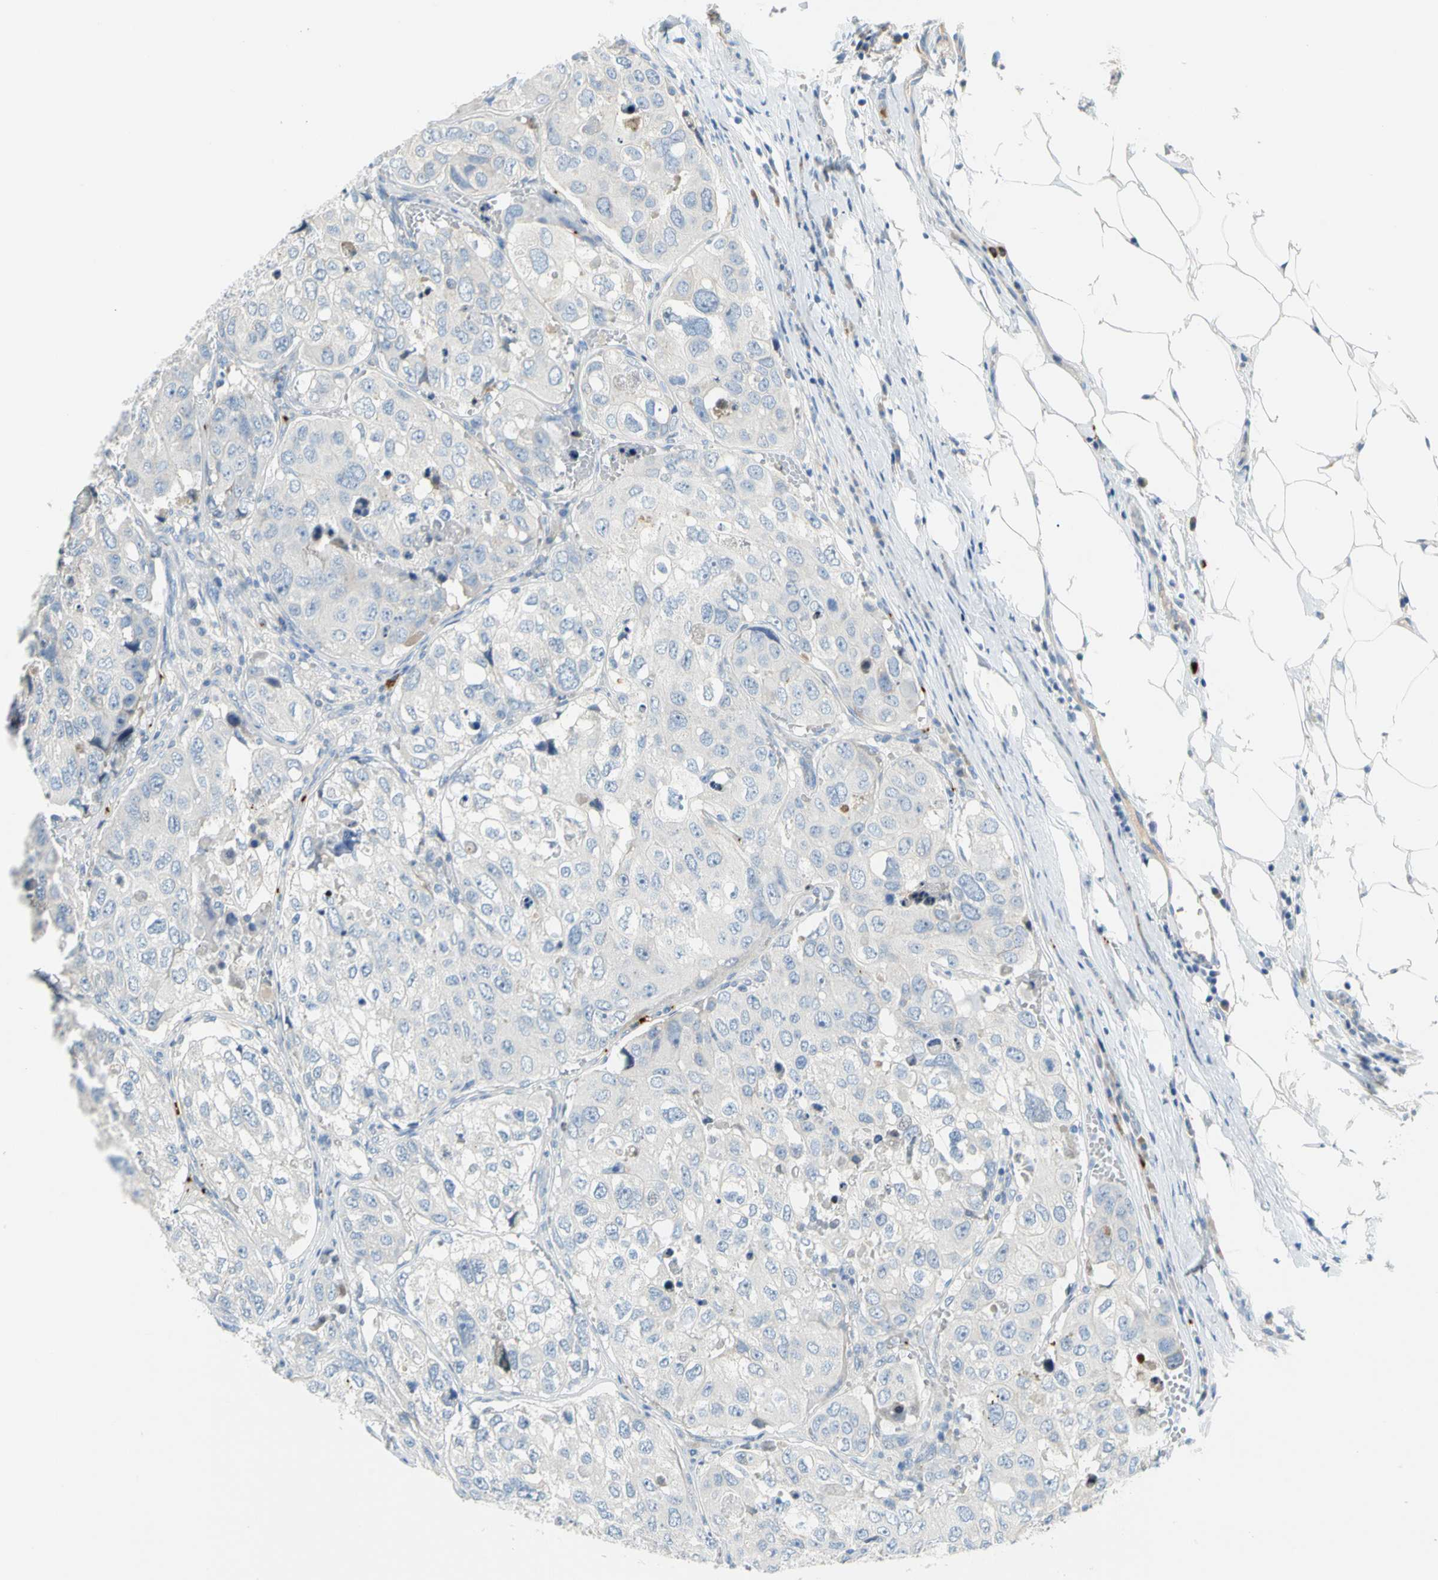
{"staining": {"intensity": "negative", "quantity": "none", "location": "none"}, "tissue": "urothelial cancer", "cell_type": "Tumor cells", "image_type": "cancer", "snomed": [{"axis": "morphology", "description": "Urothelial carcinoma, High grade"}, {"axis": "topography", "description": "Lymph node"}, {"axis": "topography", "description": "Urinary bladder"}], "caption": "Immunohistochemical staining of human urothelial cancer displays no significant expression in tumor cells.", "gene": "PPBP", "patient": {"sex": "male", "age": 51}}